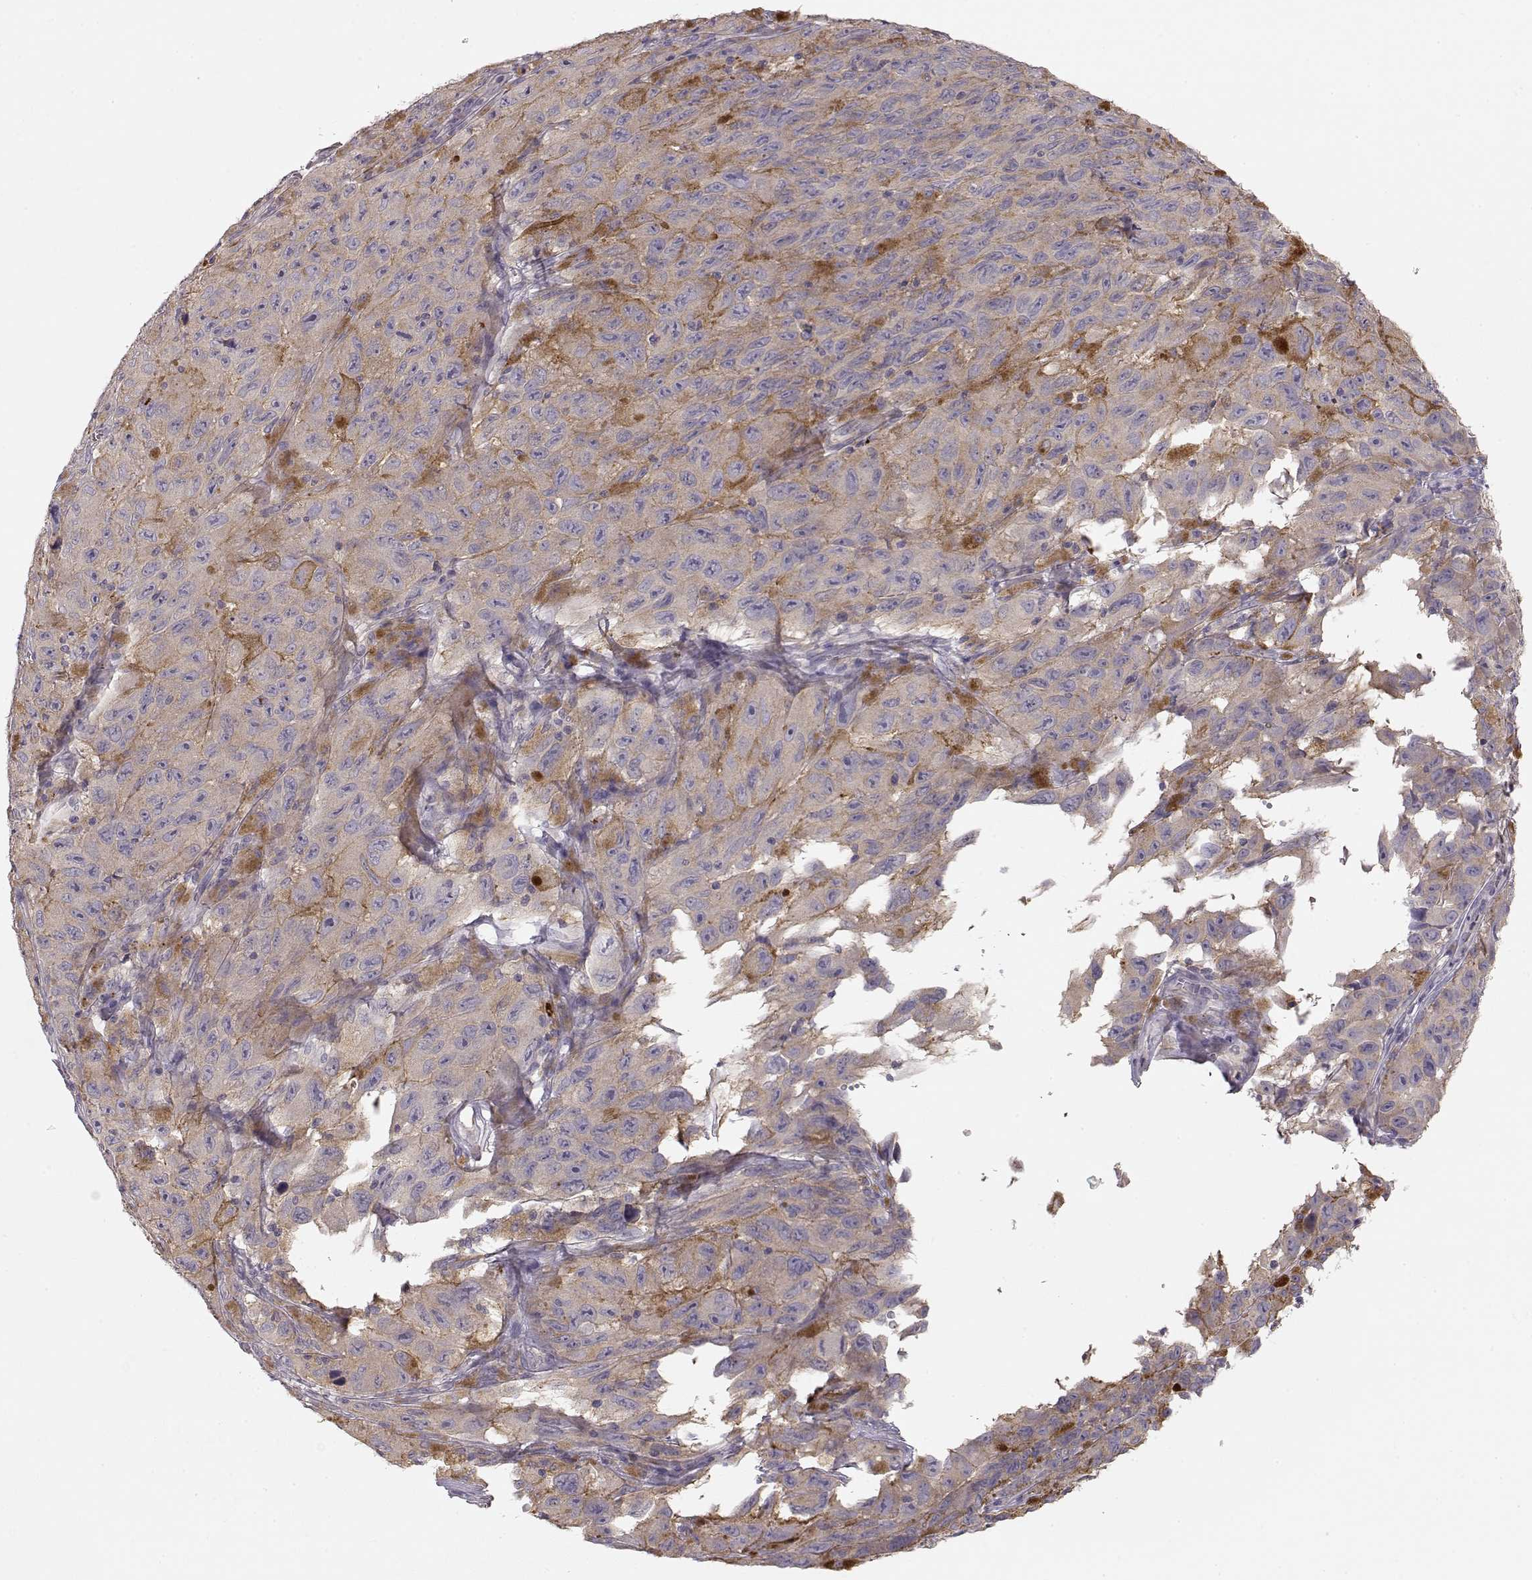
{"staining": {"intensity": "weak", "quantity": "25%-75%", "location": "cytoplasmic/membranous"}, "tissue": "melanoma", "cell_type": "Tumor cells", "image_type": "cancer", "snomed": [{"axis": "morphology", "description": "Malignant melanoma, NOS"}, {"axis": "topography", "description": "Vulva, labia, clitoris and Bartholin´s gland, NO"}], "caption": "IHC histopathology image of neoplastic tissue: melanoma stained using immunohistochemistry (IHC) shows low levels of weak protein expression localized specifically in the cytoplasmic/membranous of tumor cells, appearing as a cytoplasmic/membranous brown color.", "gene": "ARHGAP8", "patient": {"sex": "female", "age": 75}}